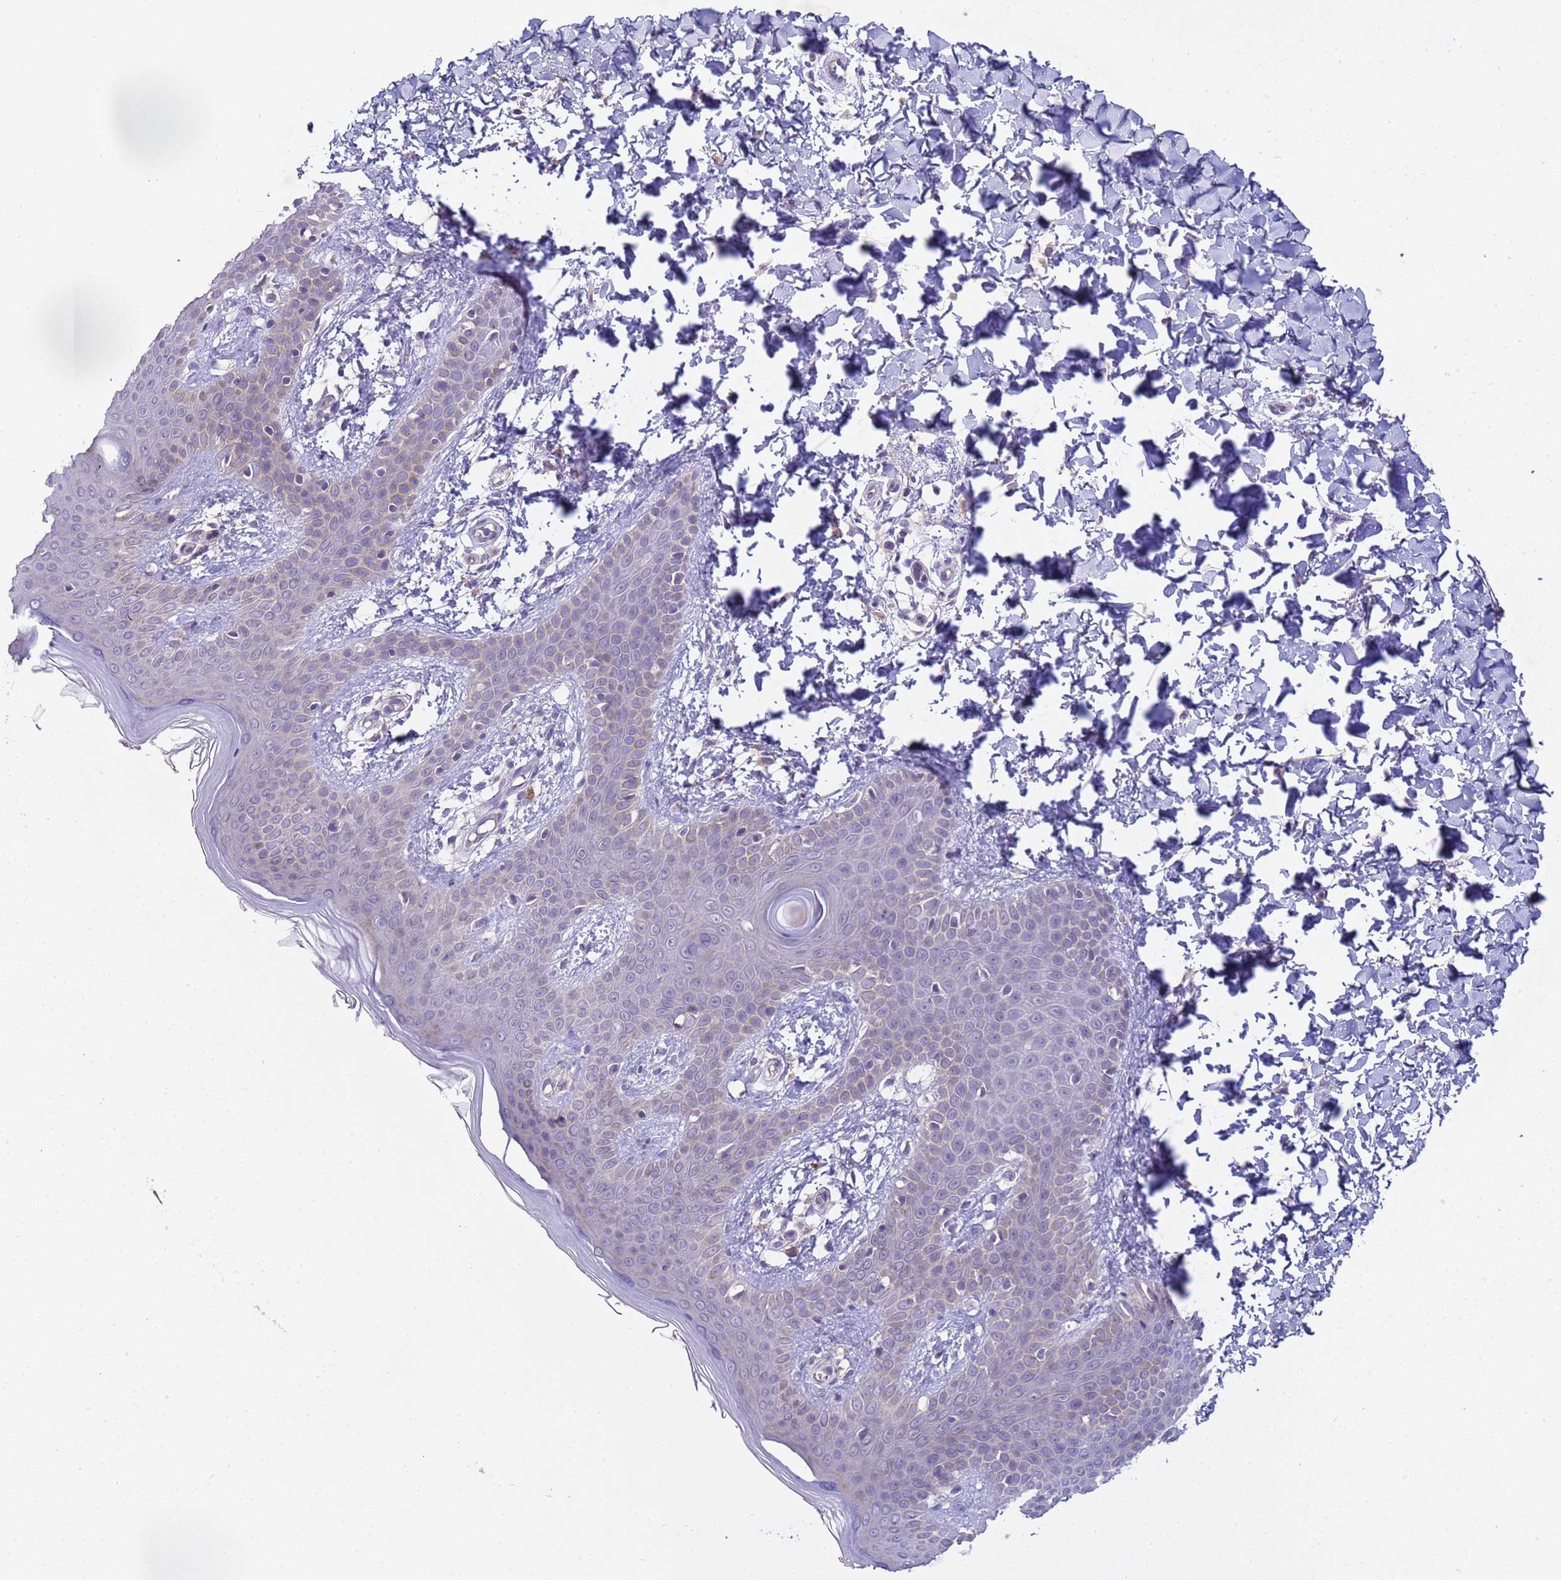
{"staining": {"intensity": "negative", "quantity": "none", "location": "none"}, "tissue": "skin", "cell_type": "Fibroblasts", "image_type": "normal", "snomed": [{"axis": "morphology", "description": "Normal tissue, NOS"}, {"axis": "topography", "description": "Skin"}], "caption": "Immunohistochemistry (IHC) of benign skin shows no staining in fibroblasts. Brightfield microscopy of immunohistochemistry (IHC) stained with DAB (brown) and hematoxylin (blue), captured at high magnification.", "gene": "TRMT10A", "patient": {"sex": "male", "age": 36}}